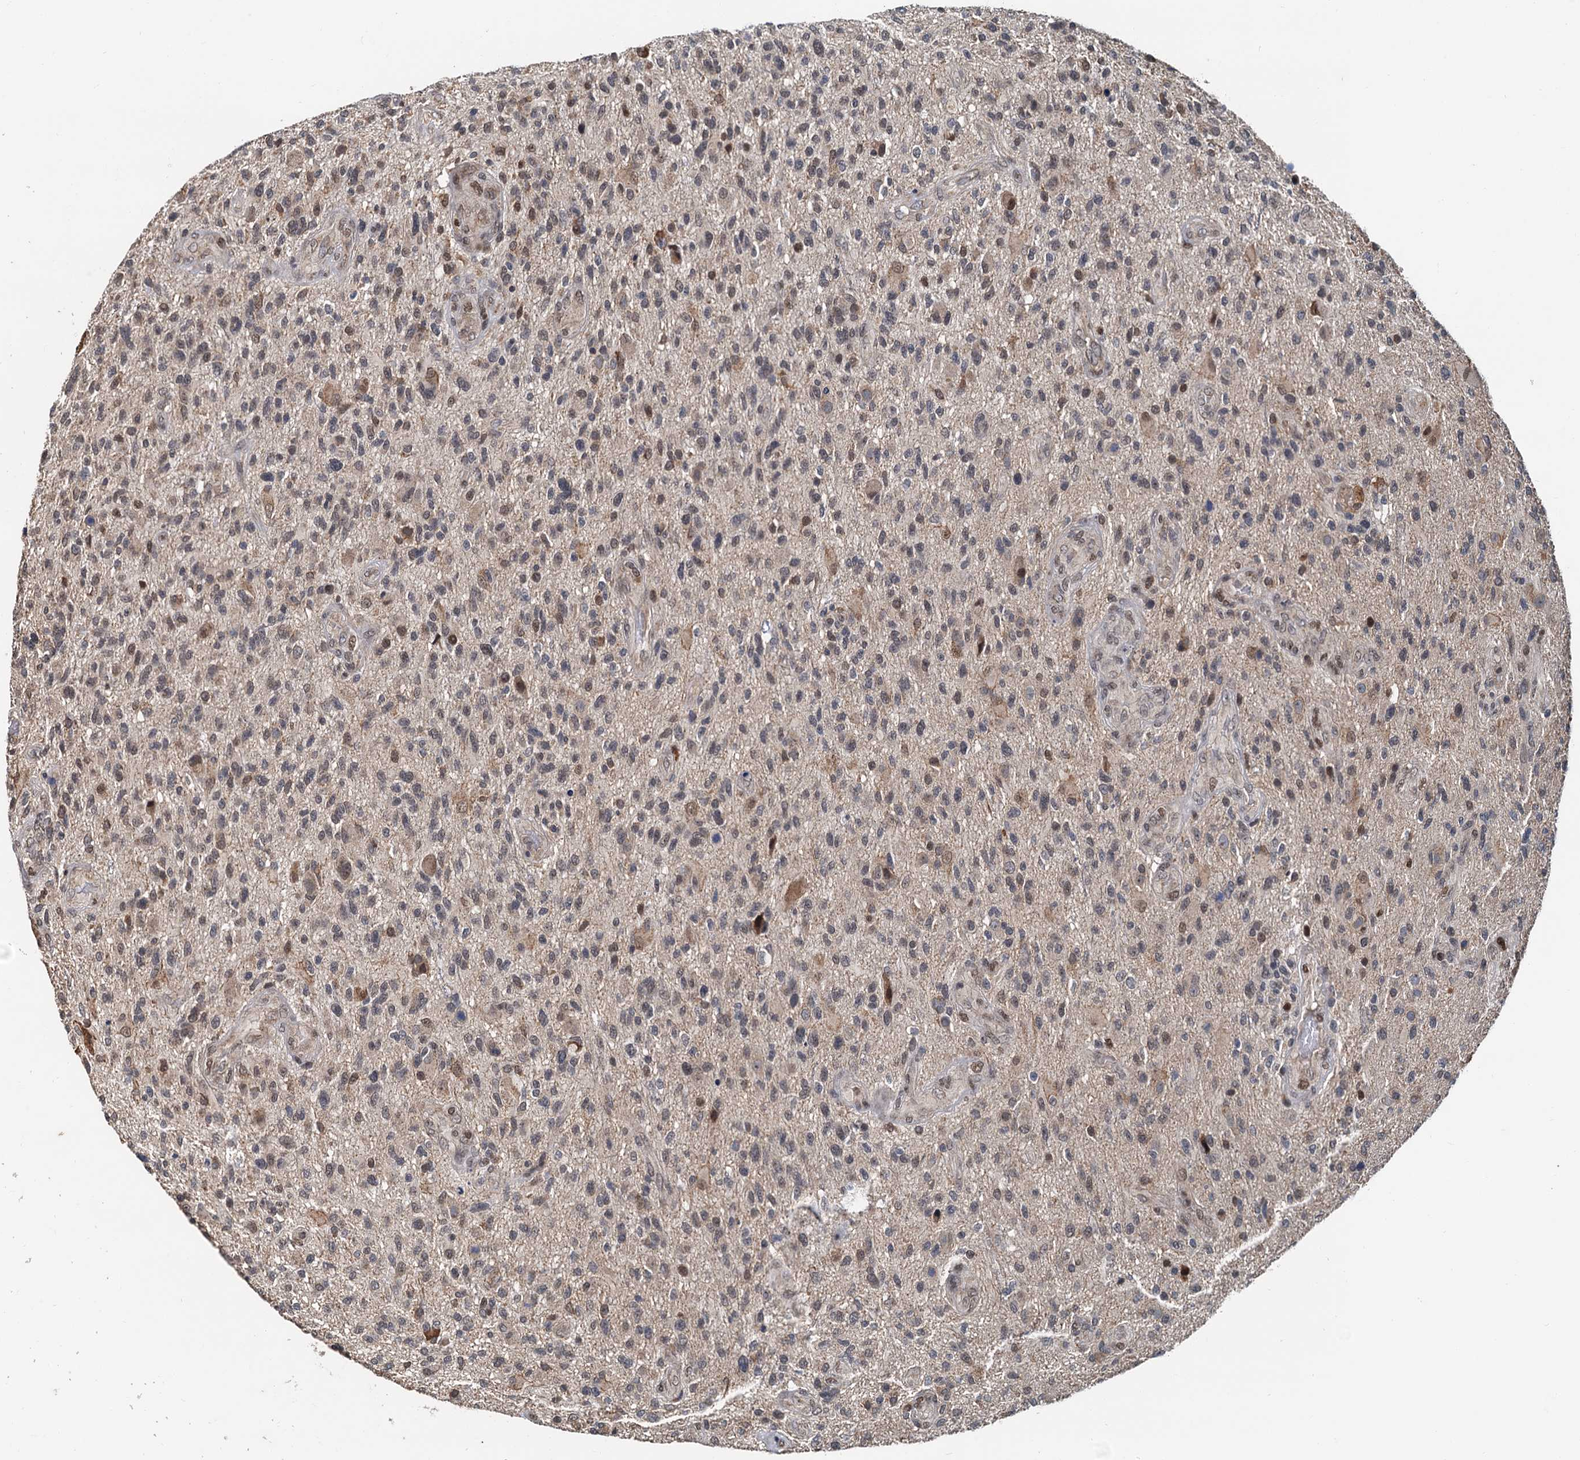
{"staining": {"intensity": "weak", "quantity": "25%-75%", "location": "cytoplasmic/membranous,nuclear"}, "tissue": "glioma", "cell_type": "Tumor cells", "image_type": "cancer", "snomed": [{"axis": "morphology", "description": "Glioma, malignant, High grade"}, {"axis": "topography", "description": "Brain"}], "caption": "Malignant glioma (high-grade) was stained to show a protein in brown. There is low levels of weak cytoplasmic/membranous and nuclear positivity in about 25%-75% of tumor cells. Immunohistochemistry stains the protein of interest in brown and the nuclei are stained blue.", "gene": "MCMBP", "patient": {"sex": "male", "age": 47}}